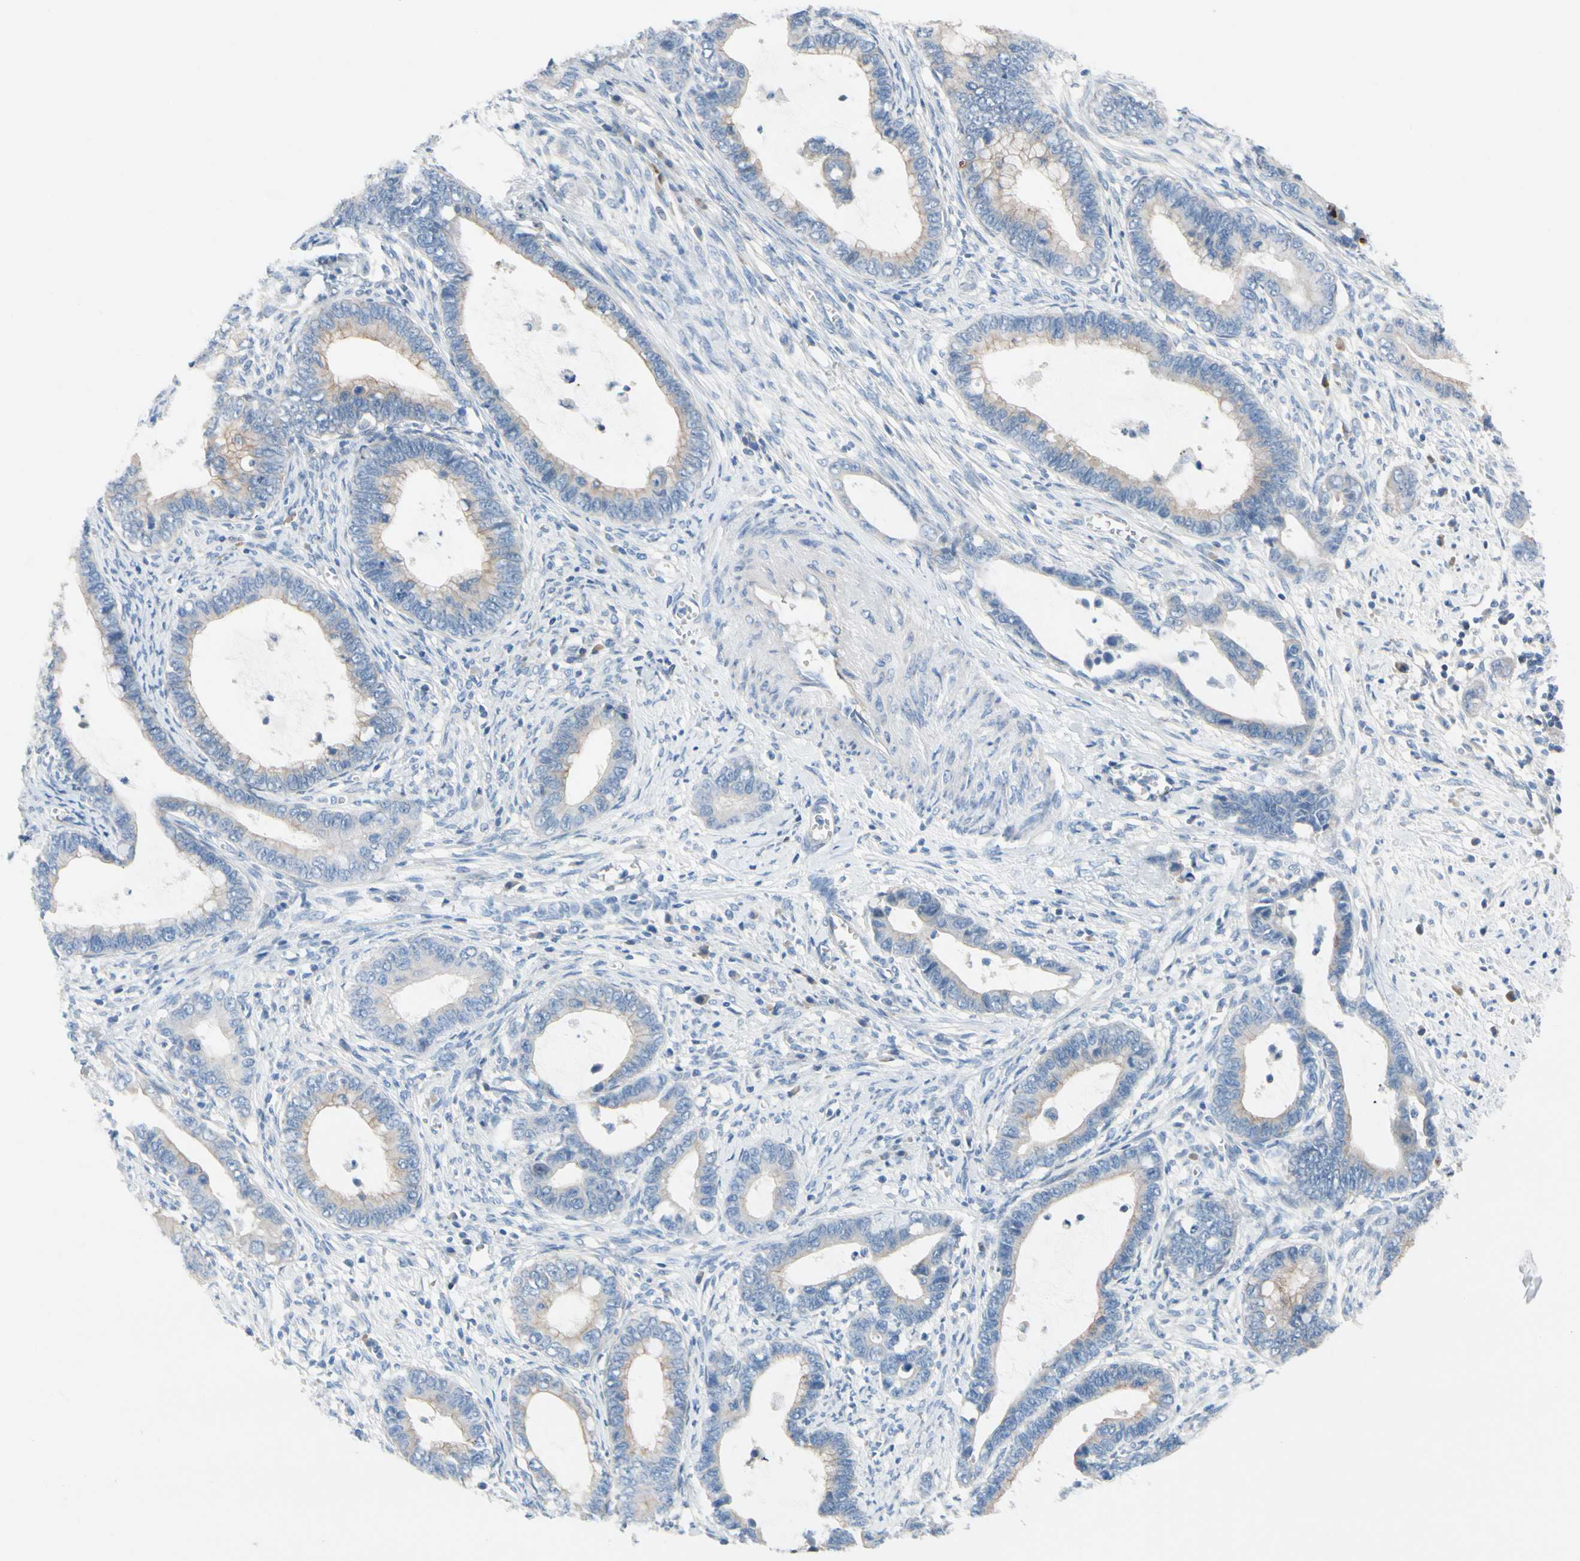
{"staining": {"intensity": "weak", "quantity": ">75%", "location": "cytoplasmic/membranous"}, "tissue": "cervical cancer", "cell_type": "Tumor cells", "image_type": "cancer", "snomed": [{"axis": "morphology", "description": "Adenocarcinoma, NOS"}, {"axis": "topography", "description": "Cervix"}], "caption": "This photomicrograph reveals cervical cancer (adenocarcinoma) stained with IHC to label a protein in brown. The cytoplasmic/membranous of tumor cells show weak positivity for the protein. Nuclei are counter-stained blue.", "gene": "ZNF132", "patient": {"sex": "female", "age": 44}}